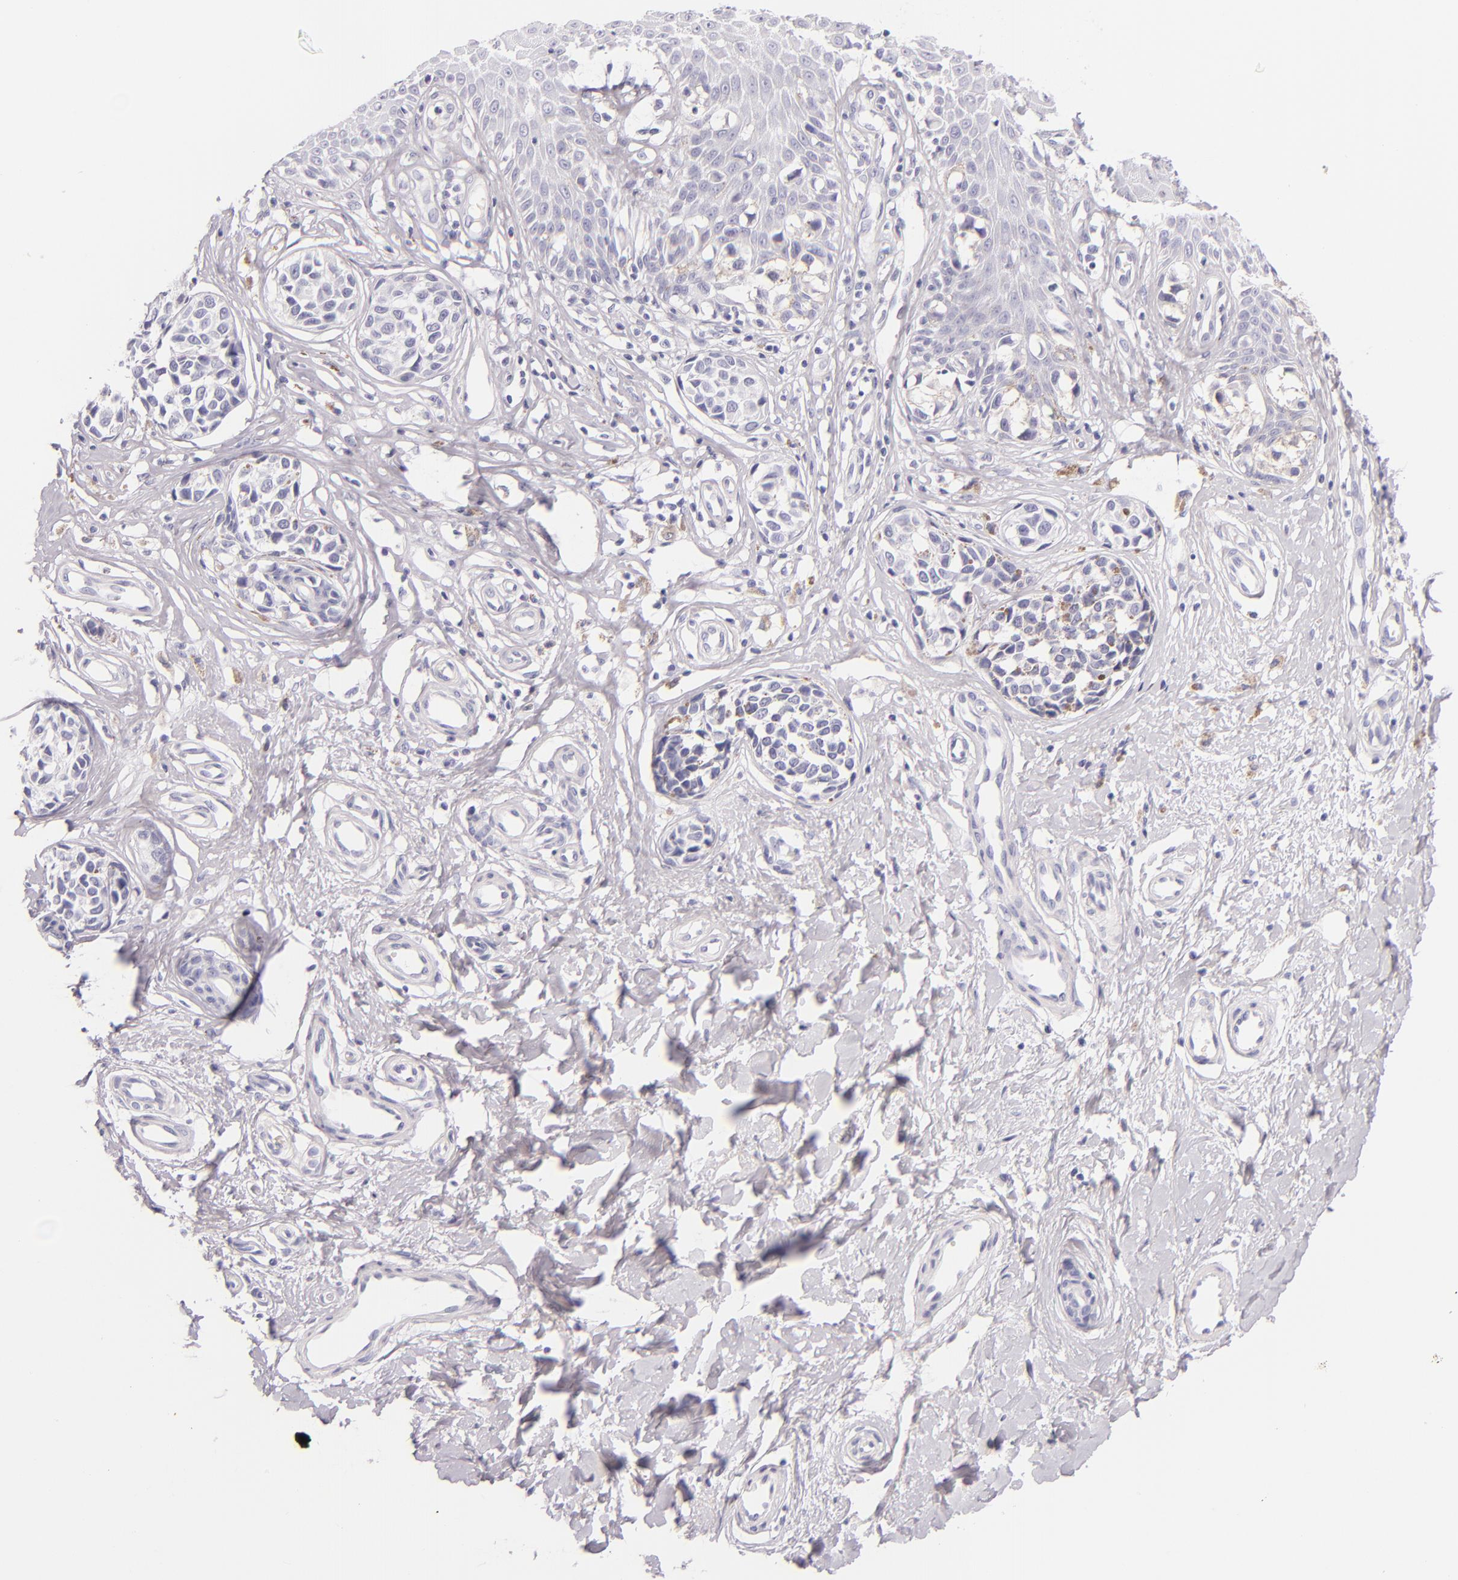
{"staining": {"intensity": "negative", "quantity": "none", "location": "none"}, "tissue": "melanoma", "cell_type": "Tumor cells", "image_type": "cancer", "snomed": [{"axis": "morphology", "description": "Malignant melanoma, NOS"}, {"axis": "topography", "description": "Skin"}], "caption": "Immunohistochemistry image of human melanoma stained for a protein (brown), which exhibits no staining in tumor cells. (DAB (3,3'-diaminobenzidine) IHC visualized using brightfield microscopy, high magnification).", "gene": "INA", "patient": {"sex": "male", "age": 79}}